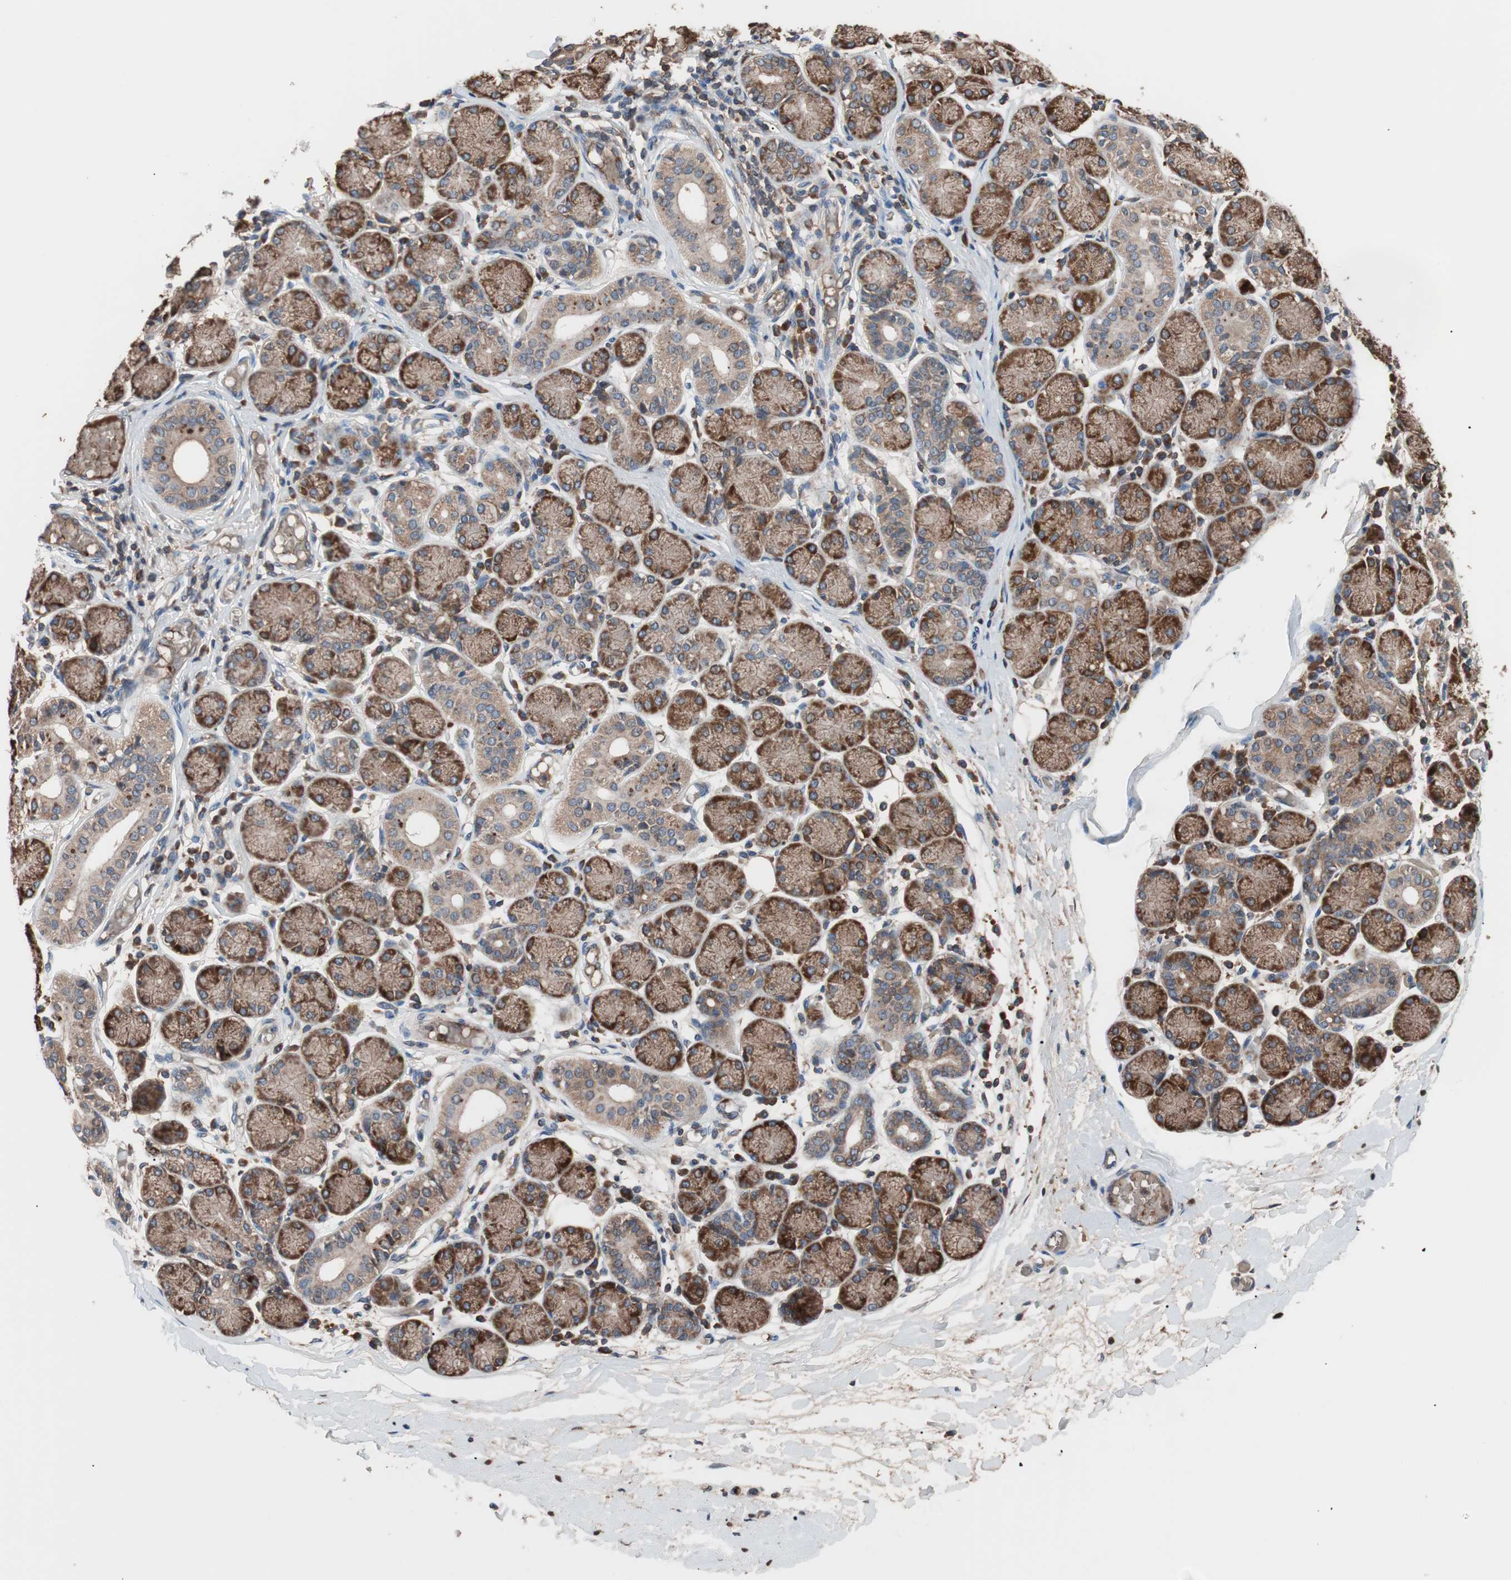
{"staining": {"intensity": "strong", "quantity": ">75%", "location": "cytoplasmic/membranous"}, "tissue": "salivary gland", "cell_type": "Glandular cells", "image_type": "normal", "snomed": [{"axis": "morphology", "description": "Normal tissue, NOS"}, {"axis": "topography", "description": "Salivary gland"}], "caption": "Immunohistochemistry (DAB (3,3'-diaminobenzidine)) staining of benign salivary gland exhibits strong cytoplasmic/membranous protein positivity in about >75% of glandular cells. (IHC, brightfield microscopy, high magnification).", "gene": "GLYCTK", "patient": {"sex": "female", "age": 24}}